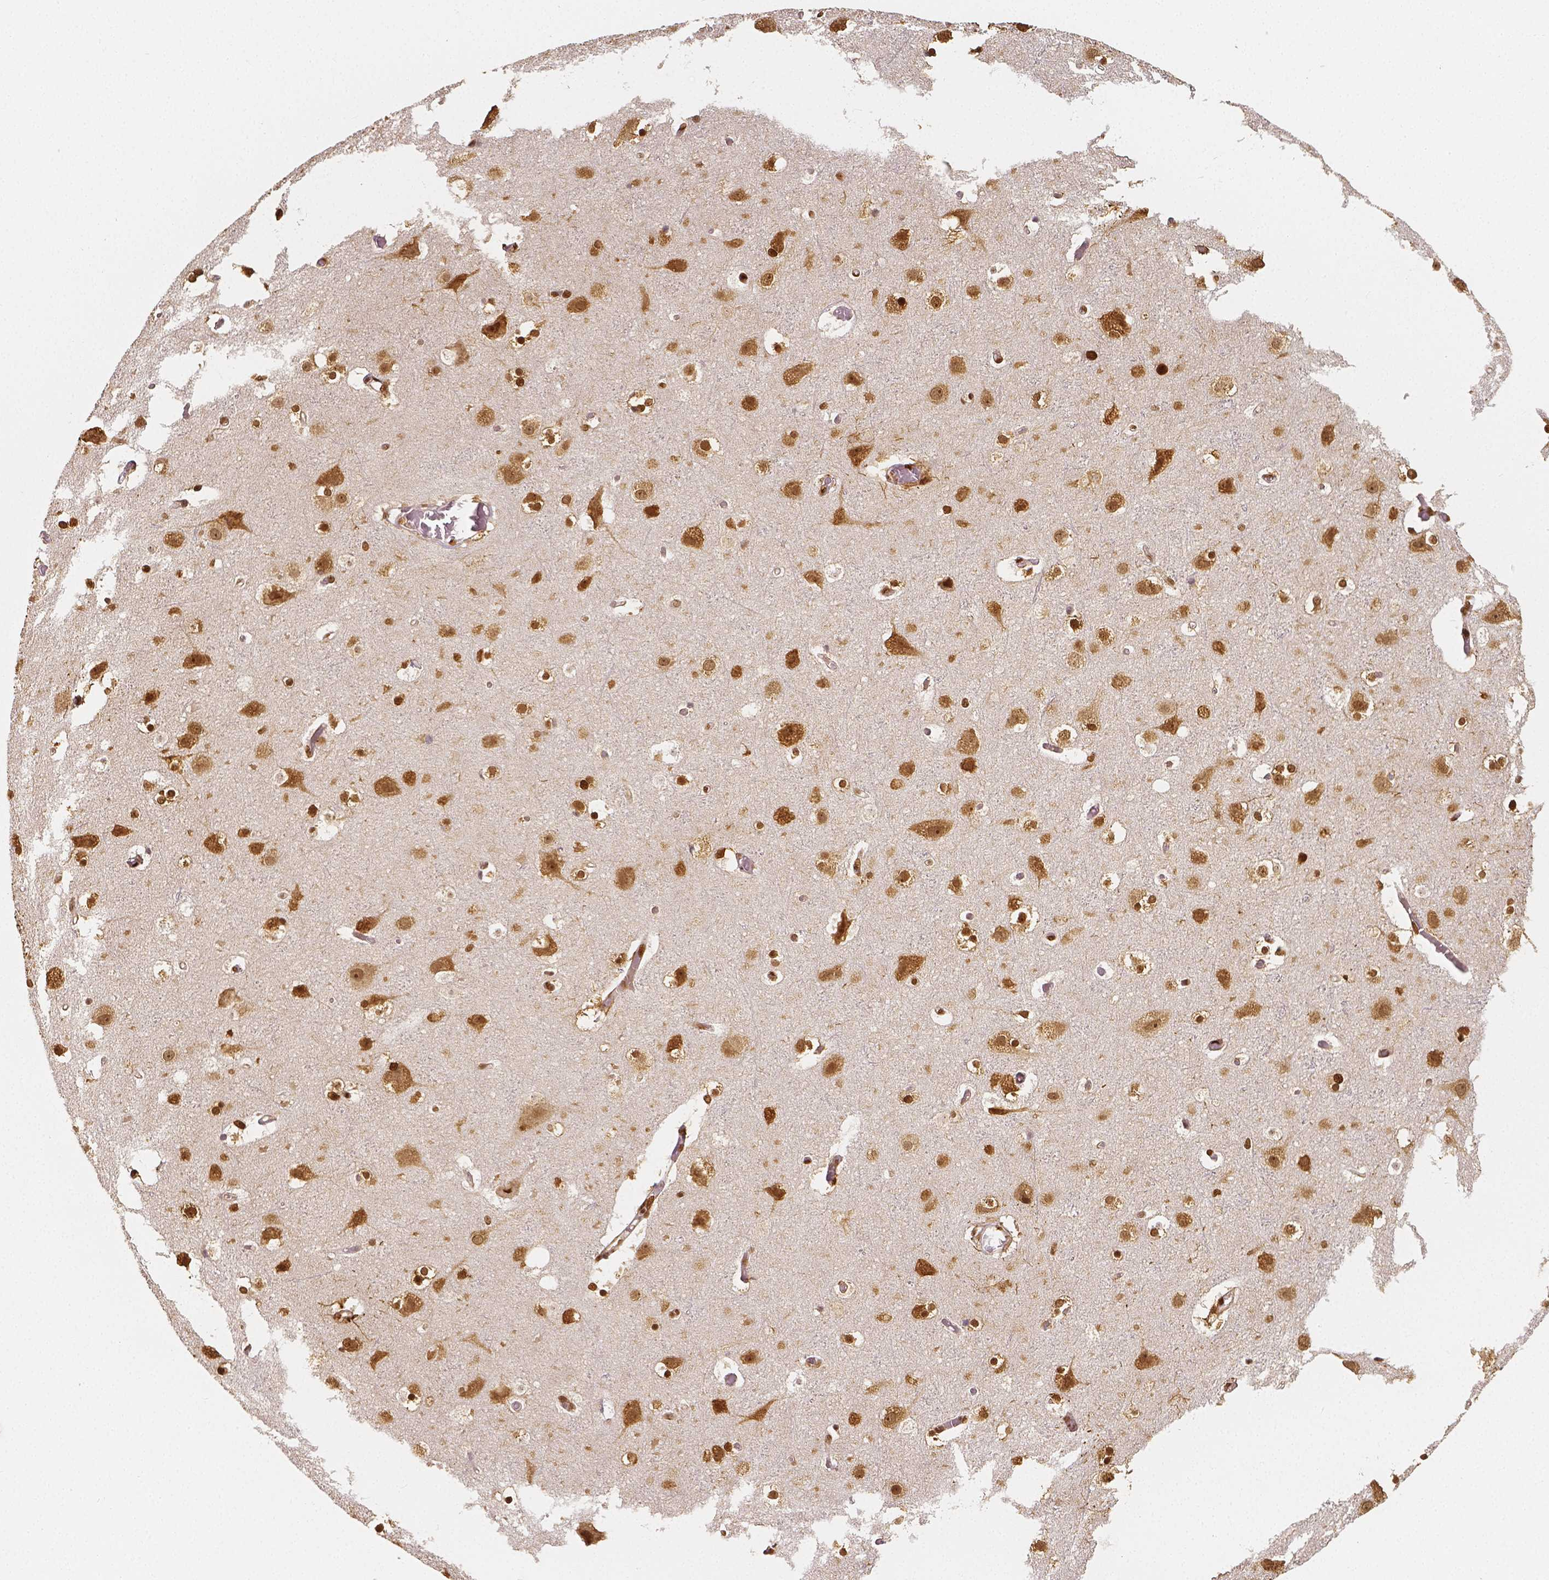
{"staining": {"intensity": "moderate", "quantity": ">75%", "location": "nuclear"}, "tissue": "cerebral cortex", "cell_type": "Endothelial cells", "image_type": "normal", "snomed": [{"axis": "morphology", "description": "Normal tissue, NOS"}, {"axis": "topography", "description": "Cerebral cortex"}], "caption": "A micrograph showing moderate nuclear positivity in approximately >75% of endothelial cells in benign cerebral cortex, as visualized by brown immunohistochemical staining.", "gene": "NUCKS1", "patient": {"sex": "female", "age": 52}}